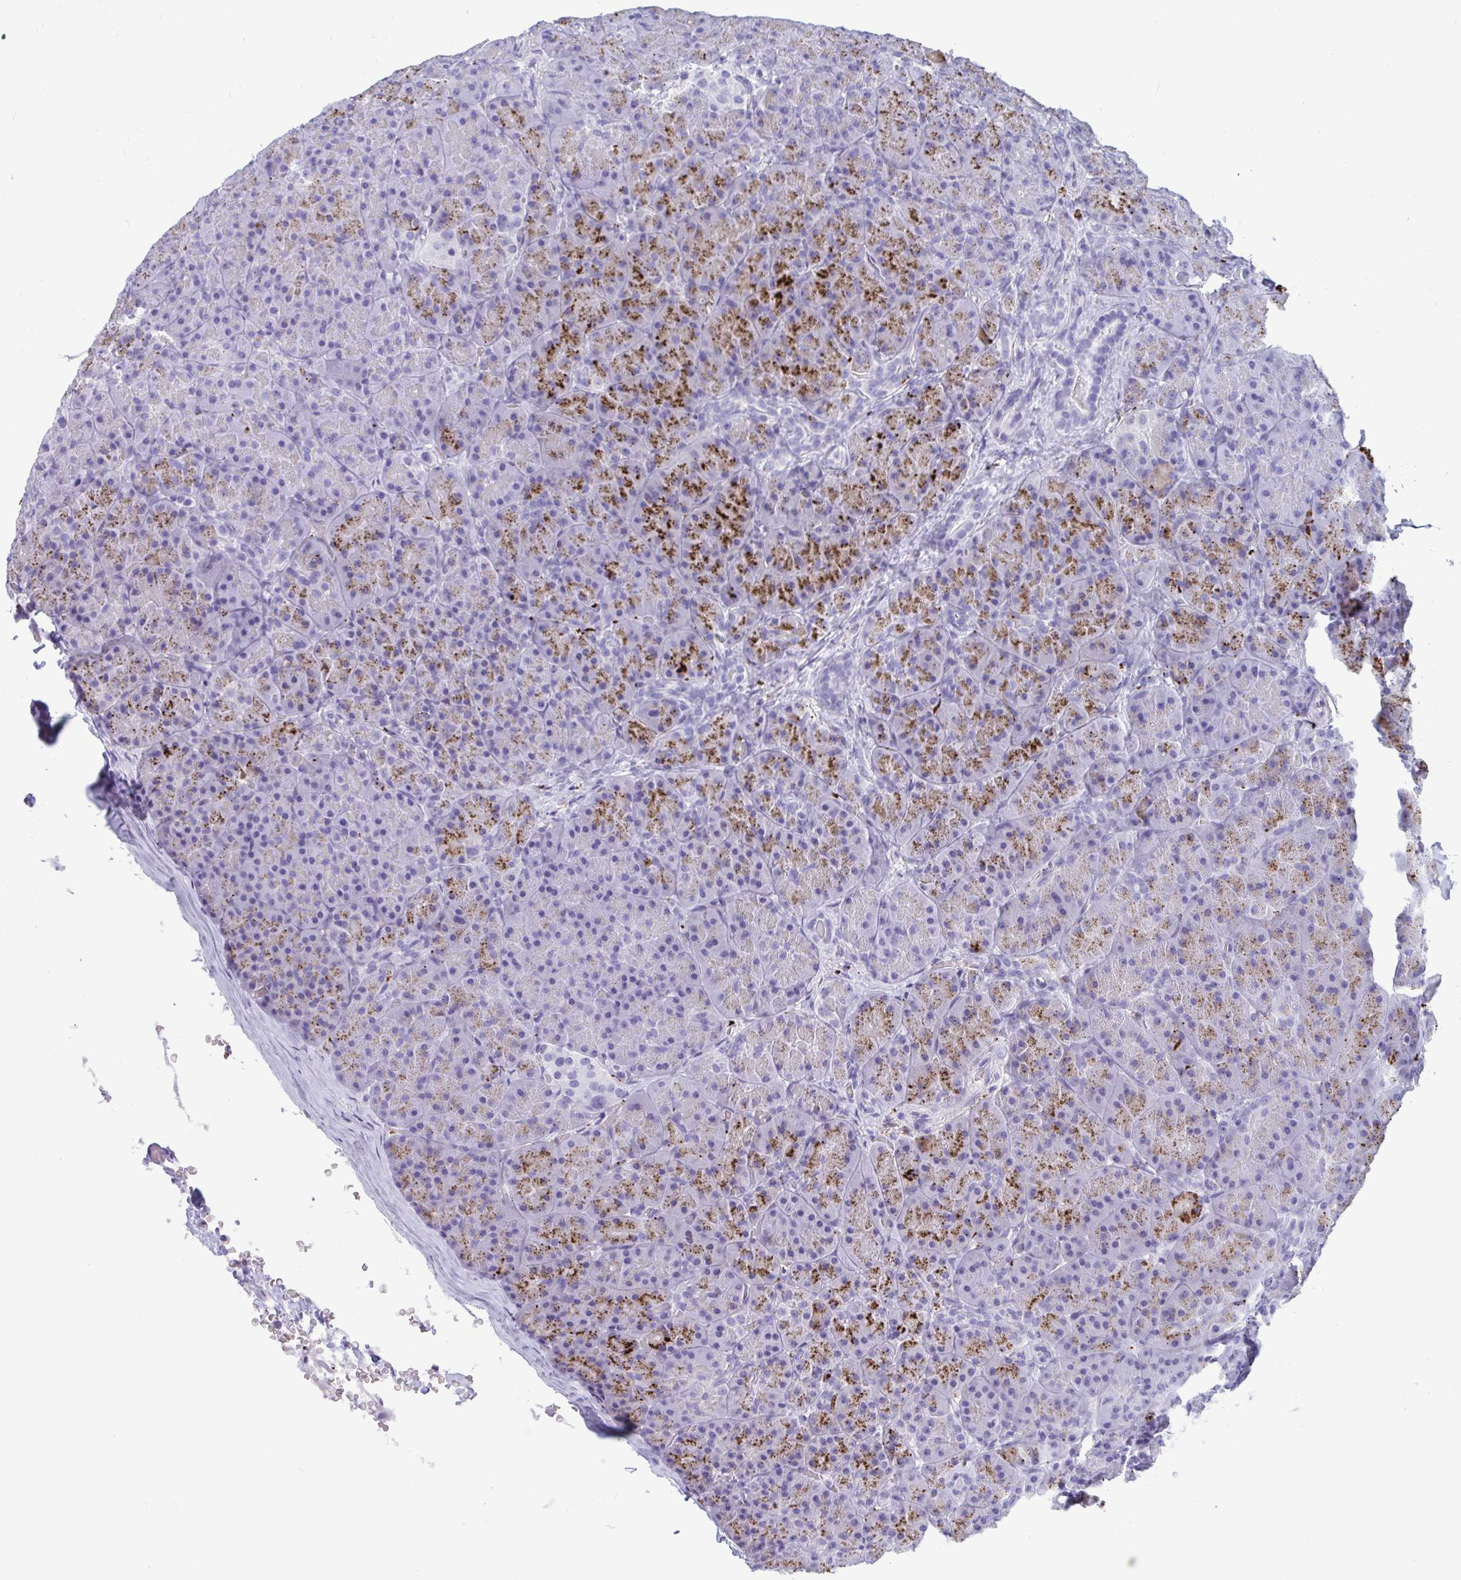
{"staining": {"intensity": "strong", "quantity": "<25%", "location": "cytoplasmic/membranous"}, "tissue": "pancreas", "cell_type": "Exocrine glandular cells", "image_type": "normal", "snomed": [{"axis": "morphology", "description": "Normal tissue, NOS"}, {"axis": "topography", "description": "Pancreas"}], "caption": "The immunohistochemical stain highlights strong cytoplasmic/membranous staining in exocrine glandular cells of unremarkable pancreas.", "gene": "CPVL", "patient": {"sex": "male", "age": 57}}